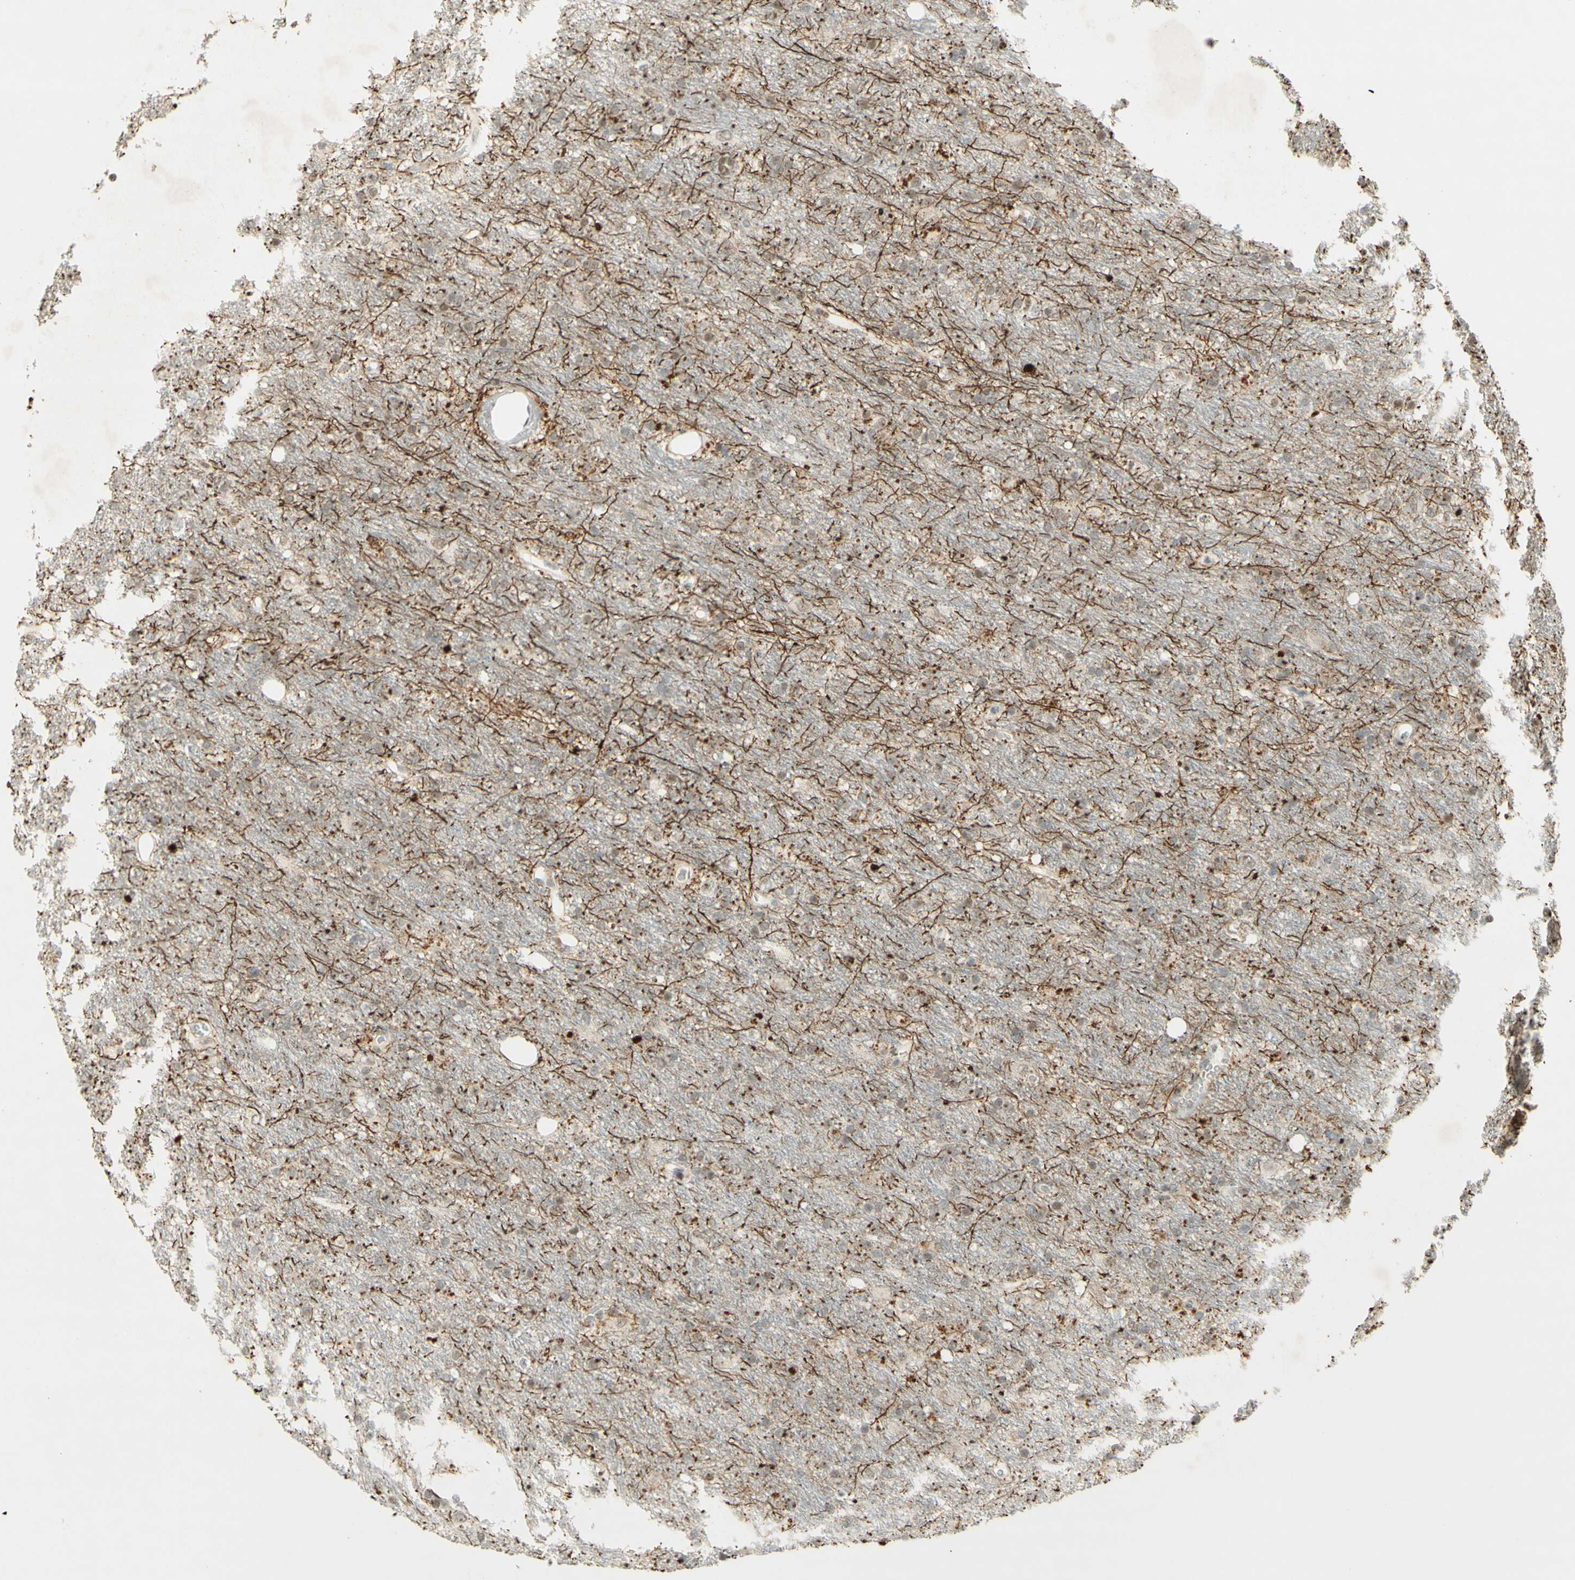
{"staining": {"intensity": "moderate", "quantity": ">75%", "location": "cytoplasmic/membranous,nuclear"}, "tissue": "glioma", "cell_type": "Tumor cells", "image_type": "cancer", "snomed": [{"axis": "morphology", "description": "Glioma, malignant, Low grade"}, {"axis": "topography", "description": "Brain"}], "caption": "Brown immunohistochemical staining in human malignant glioma (low-grade) displays moderate cytoplasmic/membranous and nuclear staining in about >75% of tumor cells.", "gene": "IRF1", "patient": {"sex": "male", "age": 77}}